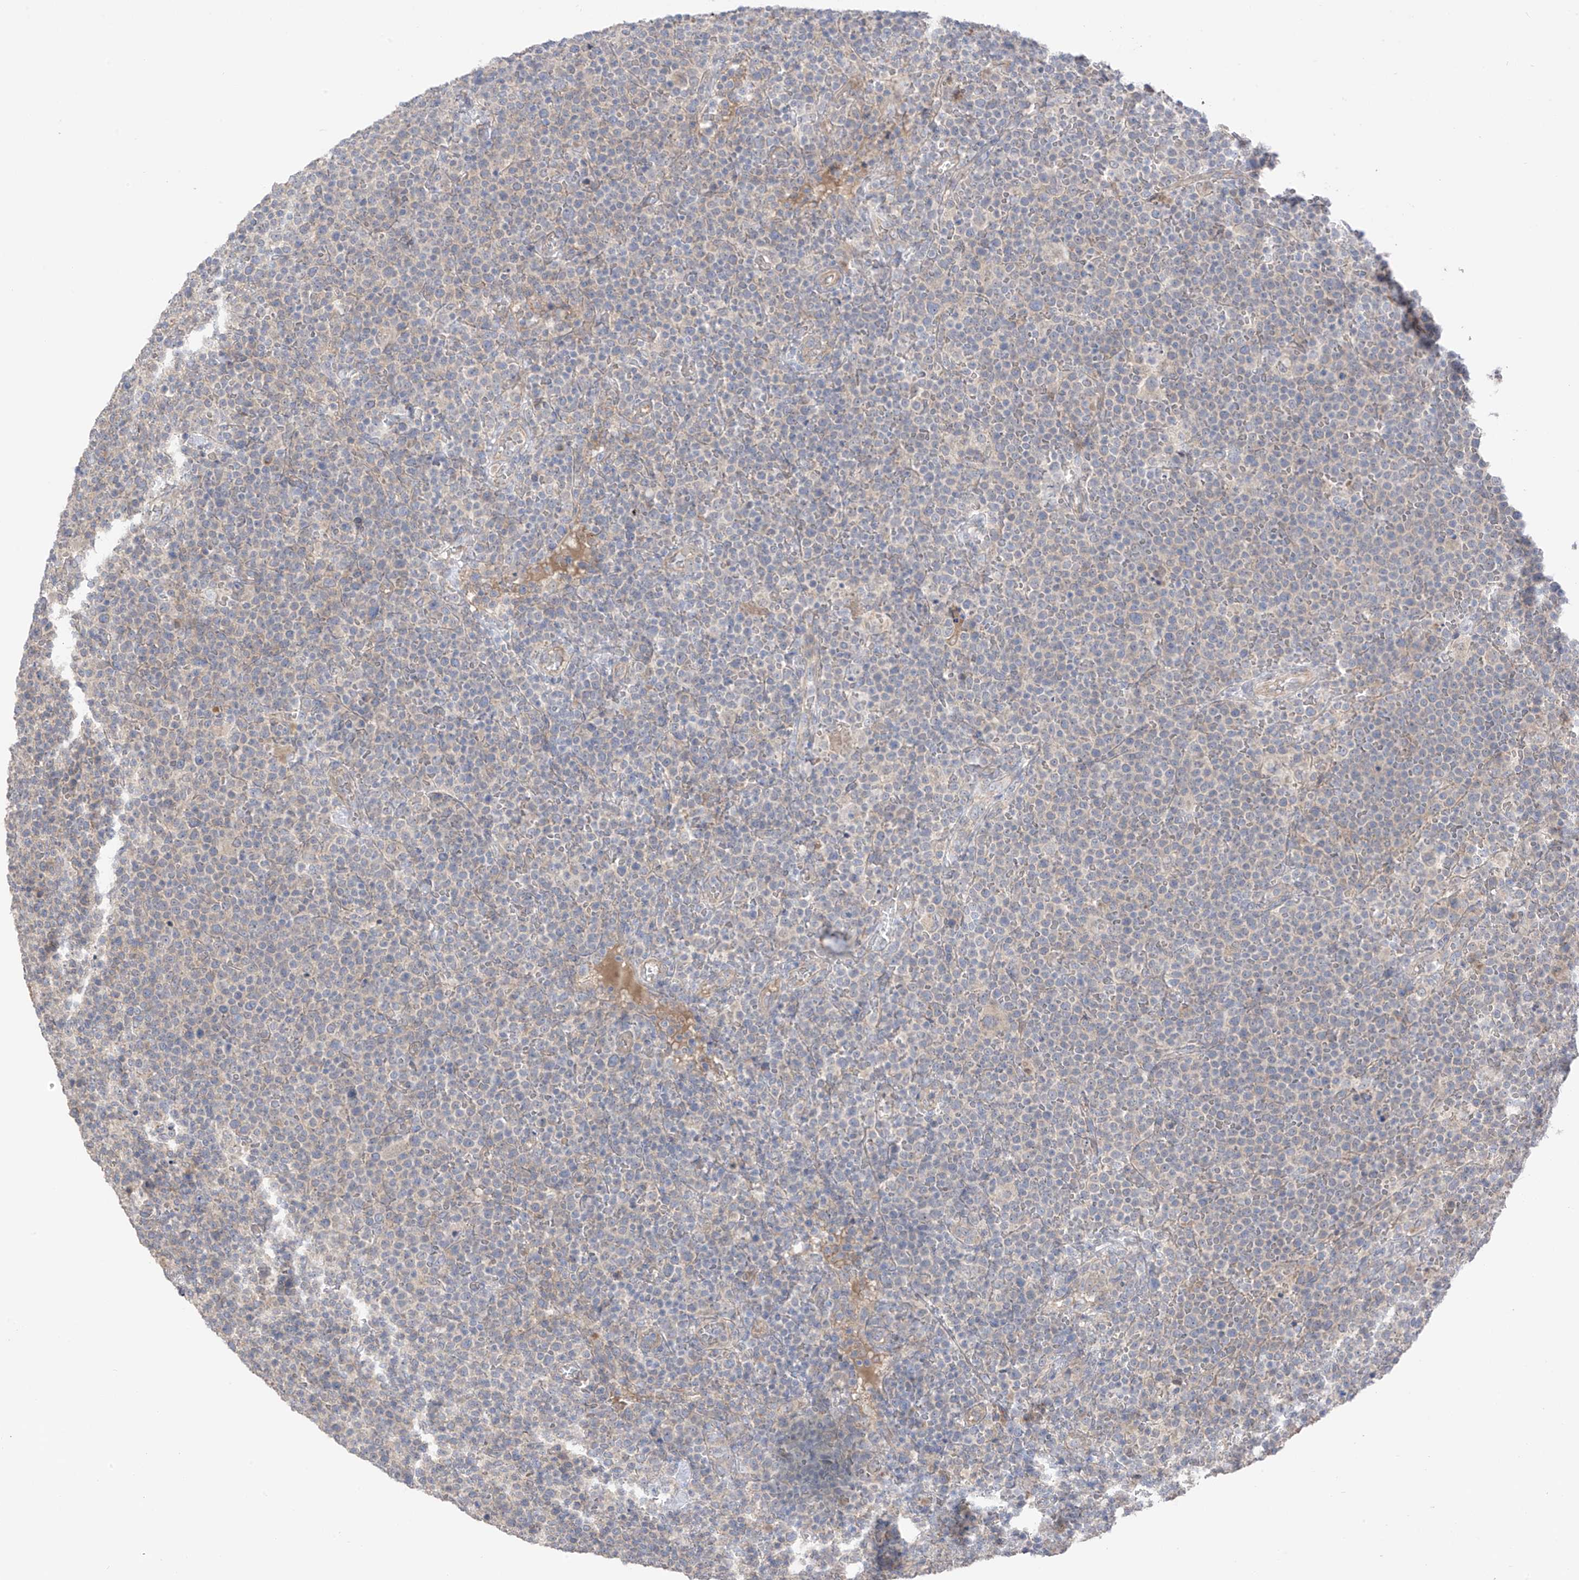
{"staining": {"intensity": "weak", "quantity": "25%-75%", "location": "cytoplasmic/membranous"}, "tissue": "lymphoma", "cell_type": "Tumor cells", "image_type": "cancer", "snomed": [{"axis": "morphology", "description": "Malignant lymphoma, non-Hodgkin's type, High grade"}, {"axis": "topography", "description": "Lymph node"}], "caption": "Protein staining demonstrates weak cytoplasmic/membranous staining in about 25%-75% of tumor cells in lymphoma.", "gene": "NALCN", "patient": {"sex": "male", "age": 61}}